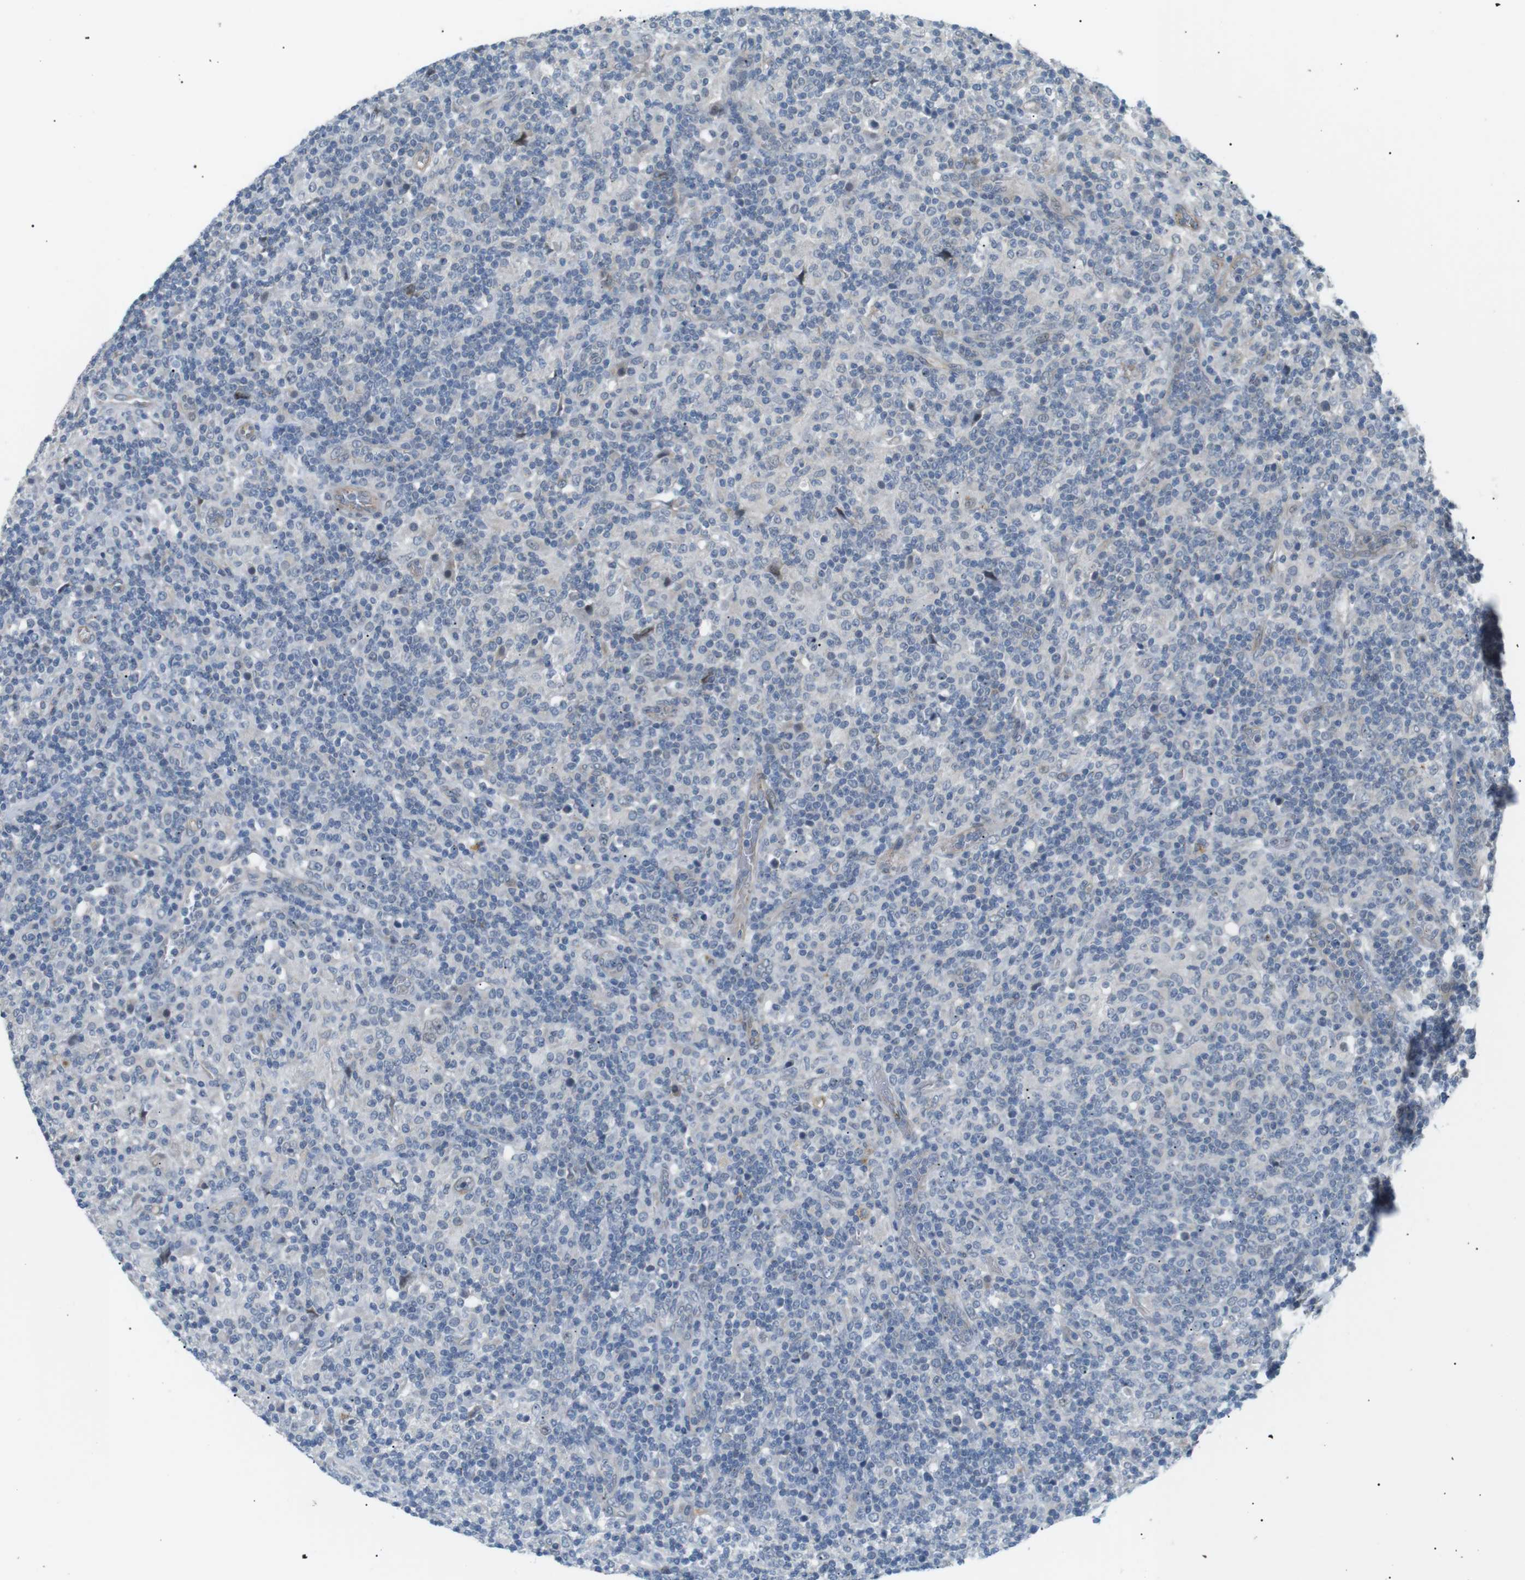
{"staining": {"intensity": "negative", "quantity": "none", "location": "none"}, "tissue": "lymphoma", "cell_type": "Tumor cells", "image_type": "cancer", "snomed": [{"axis": "morphology", "description": "Hodgkin's disease, NOS"}, {"axis": "topography", "description": "Lymph node"}], "caption": "Tumor cells are negative for brown protein staining in Hodgkin's disease.", "gene": "B4GALNT2", "patient": {"sex": "male", "age": 70}}